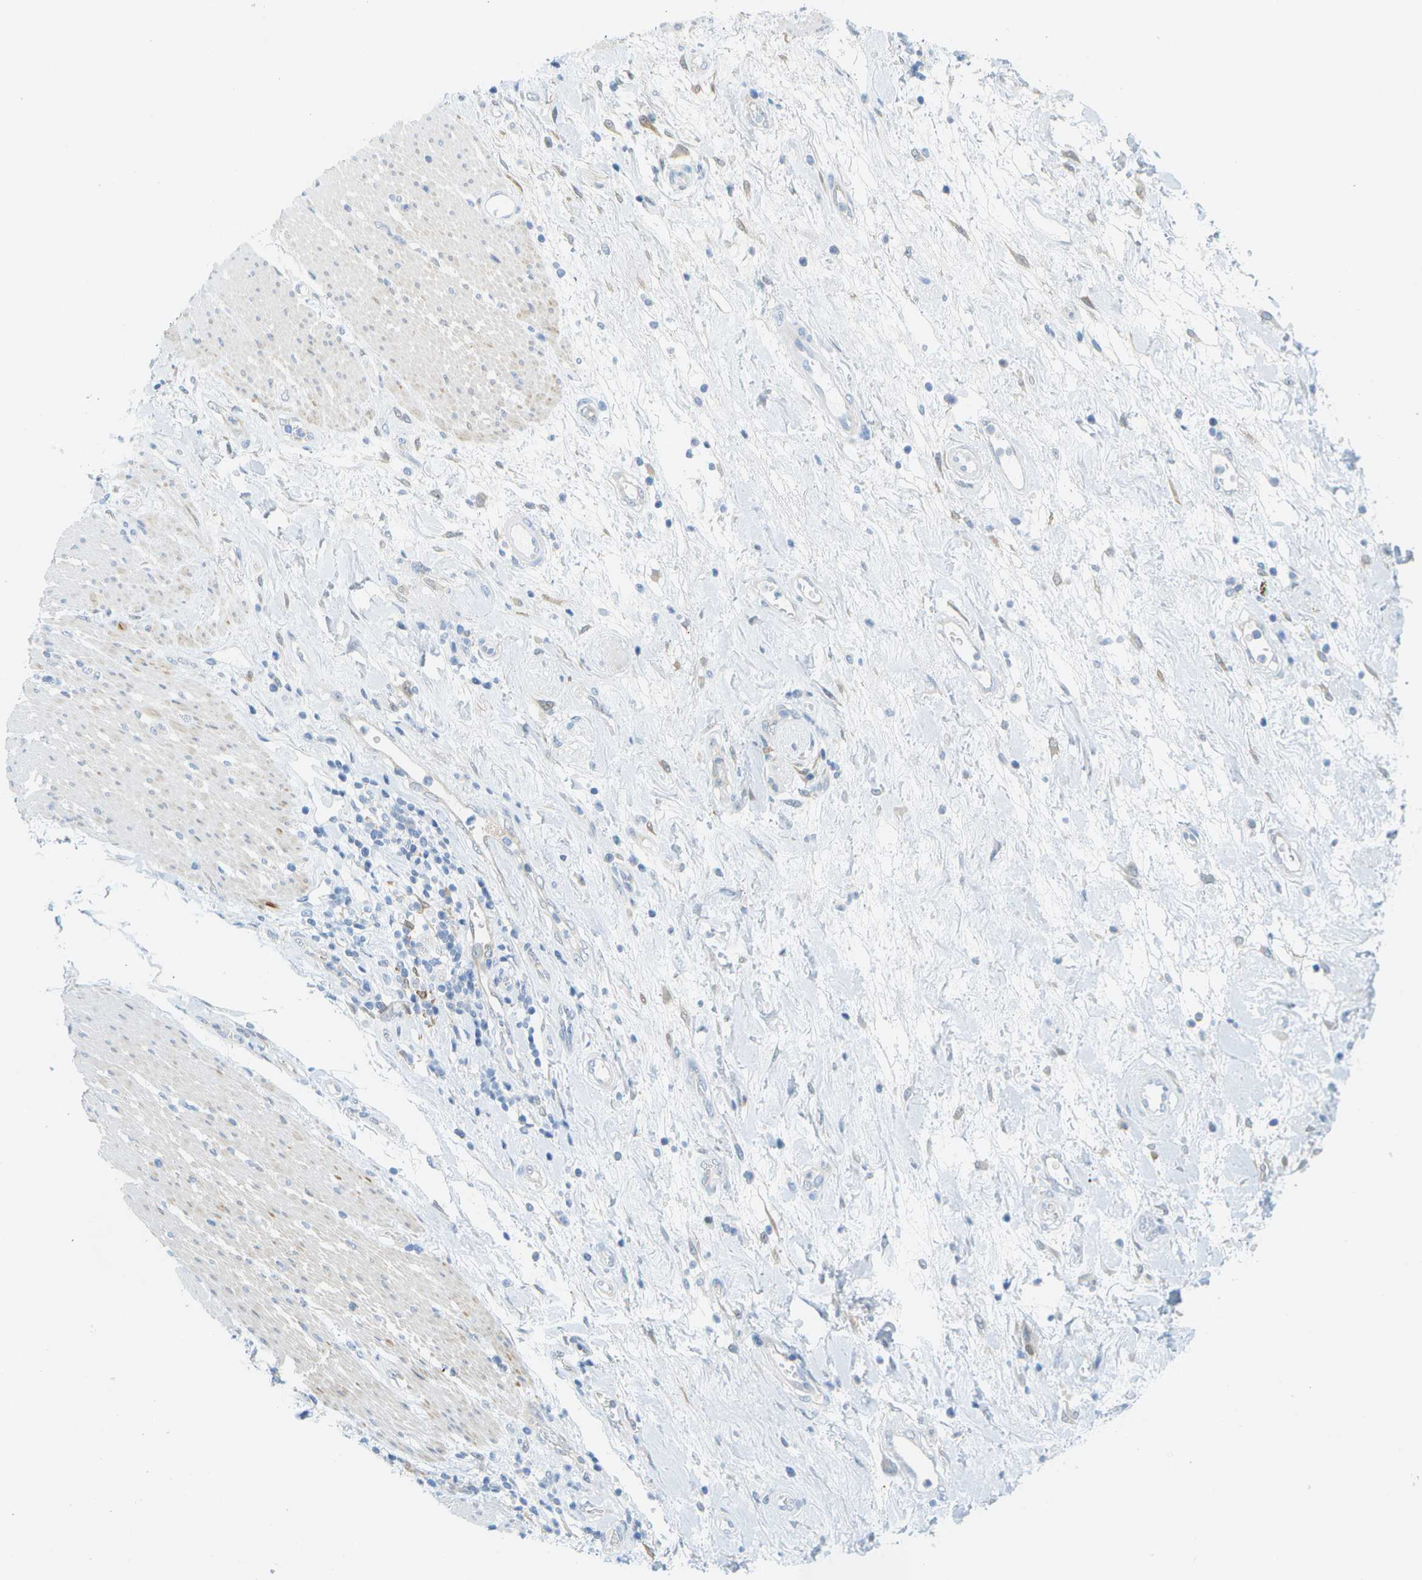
{"staining": {"intensity": "negative", "quantity": "none", "location": "none"}, "tissue": "pancreatic cancer", "cell_type": "Tumor cells", "image_type": "cancer", "snomed": [{"axis": "morphology", "description": "Adenocarcinoma, NOS"}, {"axis": "topography", "description": "Pancreas"}], "caption": "DAB immunohistochemical staining of human pancreatic adenocarcinoma reveals no significant staining in tumor cells.", "gene": "CUL9", "patient": {"sex": "female", "age": 78}}